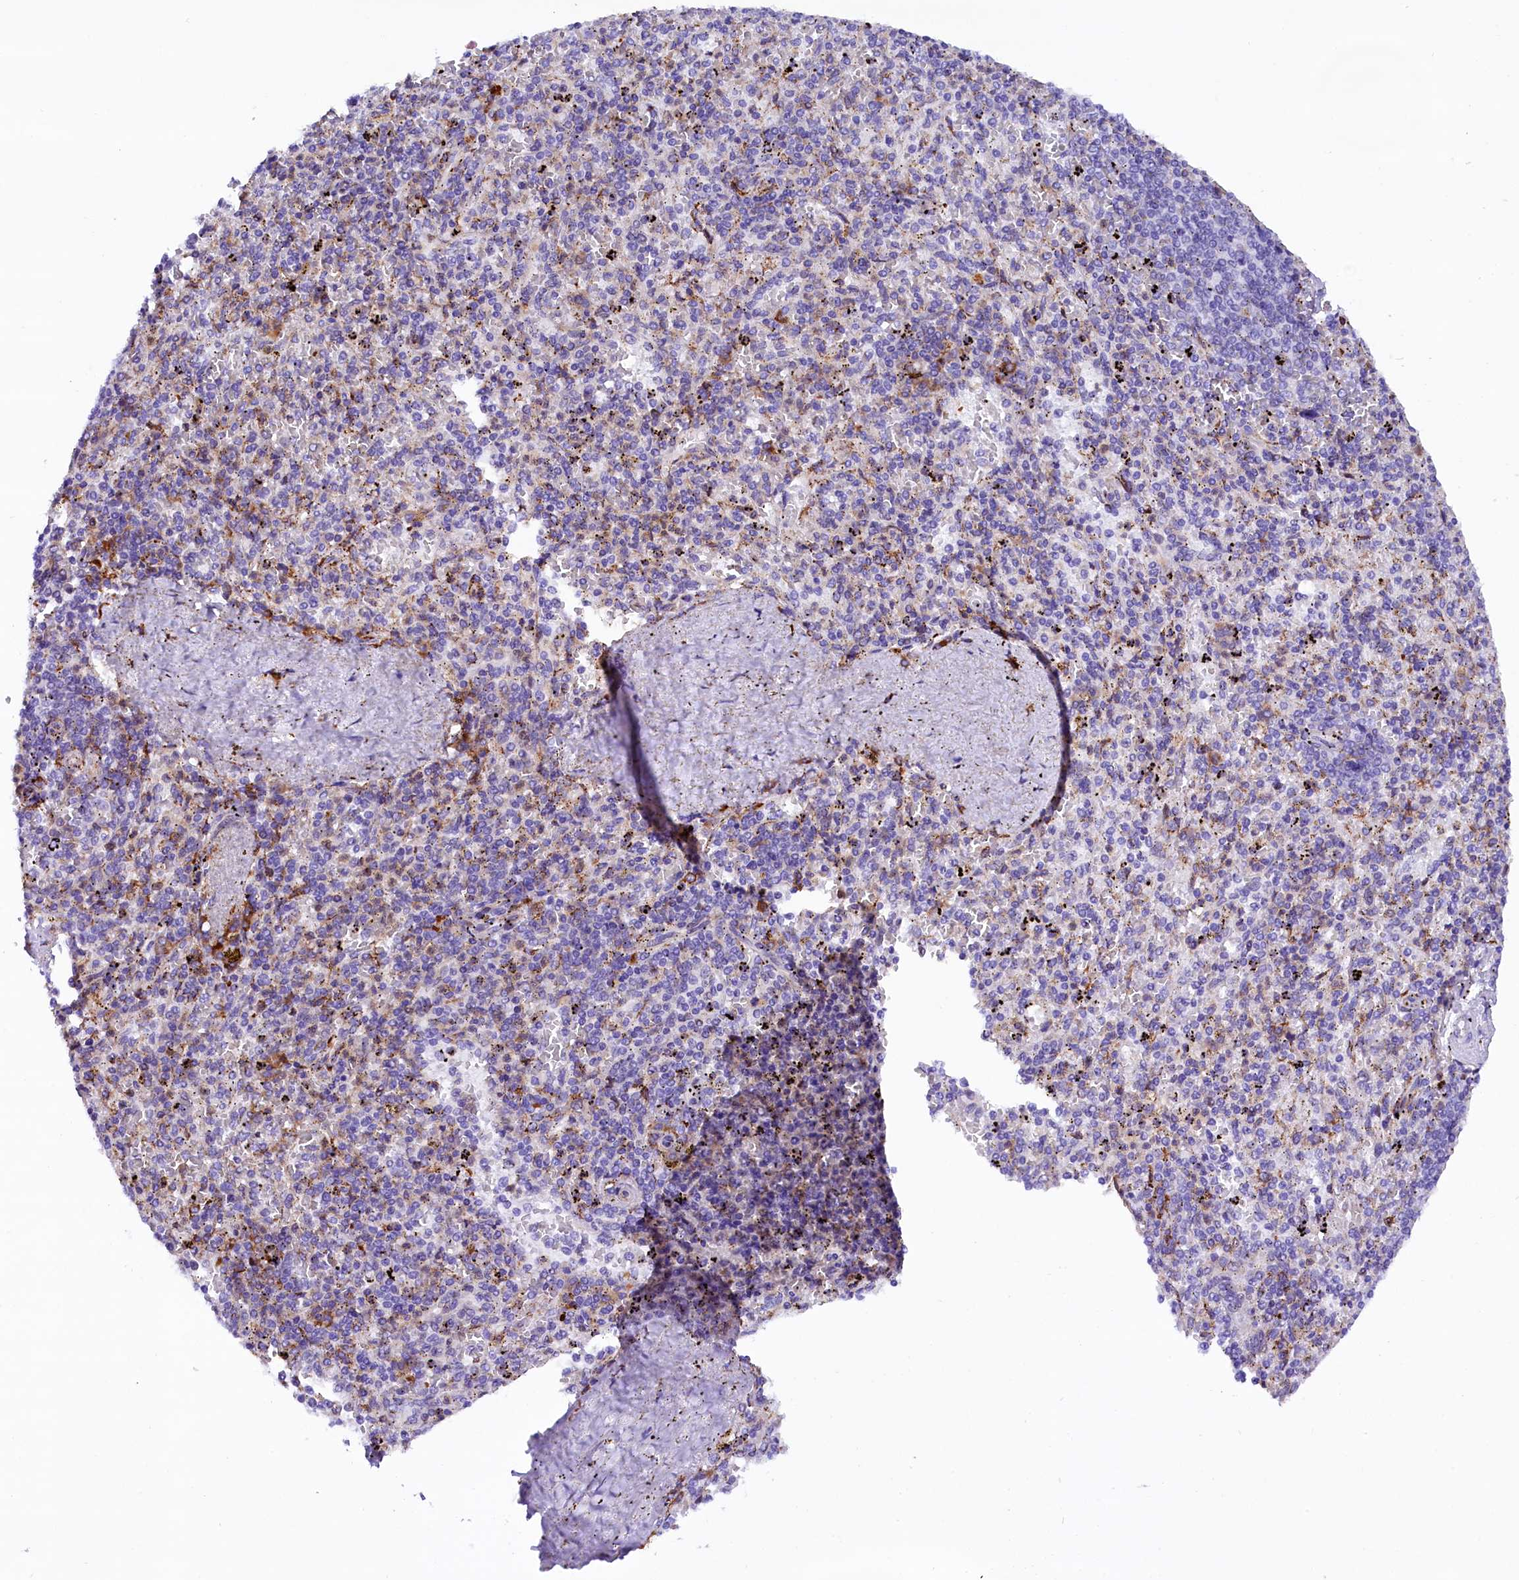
{"staining": {"intensity": "negative", "quantity": "none", "location": "none"}, "tissue": "spleen", "cell_type": "Cells in red pulp", "image_type": "normal", "snomed": [{"axis": "morphology", "description": "Normal tissue, NOS"}, {"axis": "topography", "description": "Spleen"}], "caption": "DAB (3,3'-diaminobenzidine) immunohistochemical staining of benign spleen reveals no significant expression in cells in red pulp.", "gene": "CMTR2", "patient": {"sex": "male", "age": 82}}